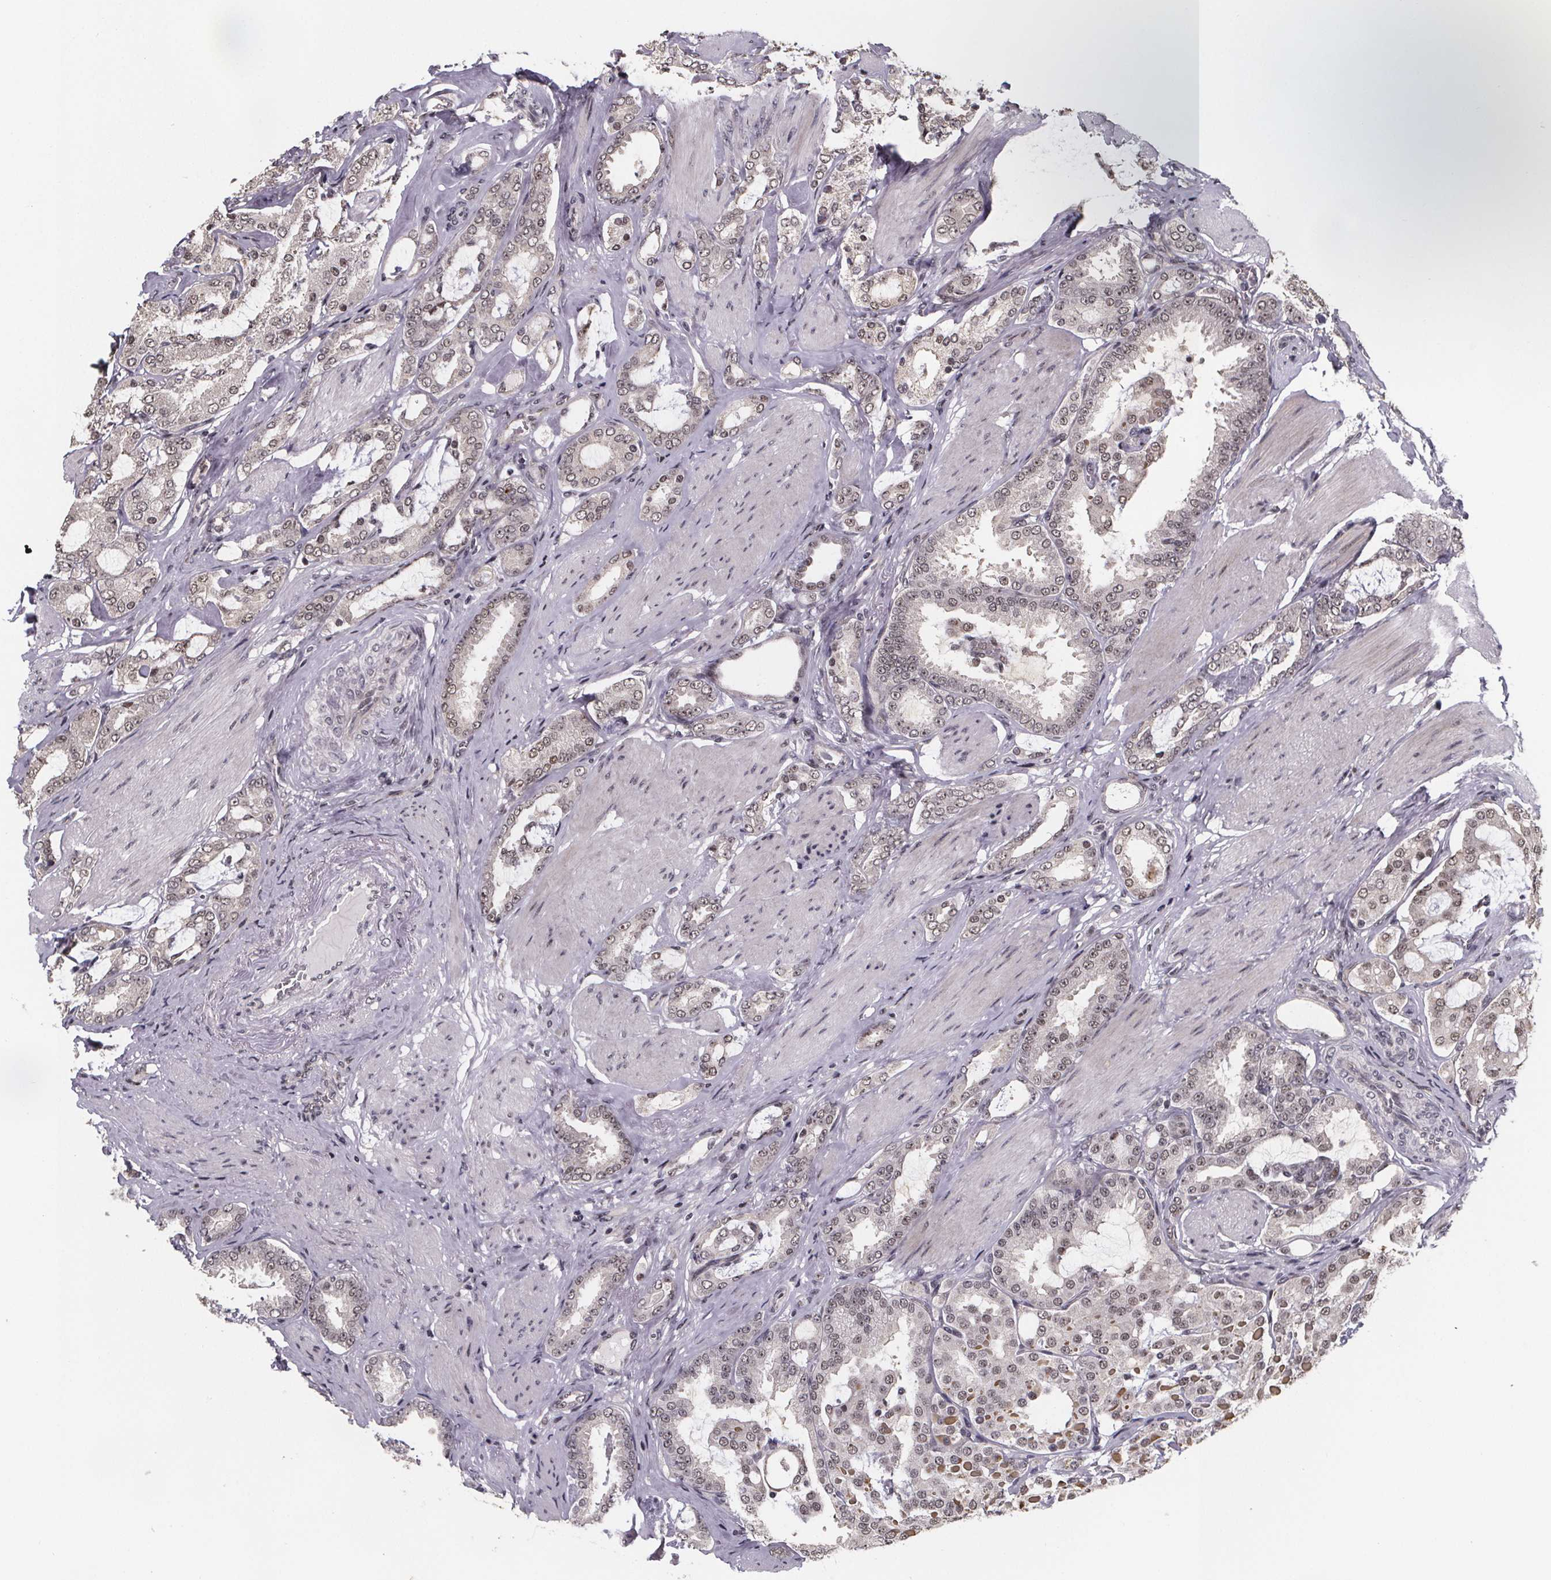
{"staining": {"intensity": "weak", "quantity": ">75%", "location": "nuclear"}, "tissue": "prostate cancer", "cell_type": "Tumor cells", "image_type": "cancer", "snomed": [{"axis": "morphology", "description": "Adenocarcinoma, High grade"}, {"axis": "topography", "description": "Prostate"}], "caption": "Approximately >75% of tumor cells in human prostate adenocarcinoma (high-grade) reveal weak nuclear protein expression as visualized by brown immunohistochemical staining.", "gene": "U2SURP", "patient": {"sex": "male", "age": 63}}